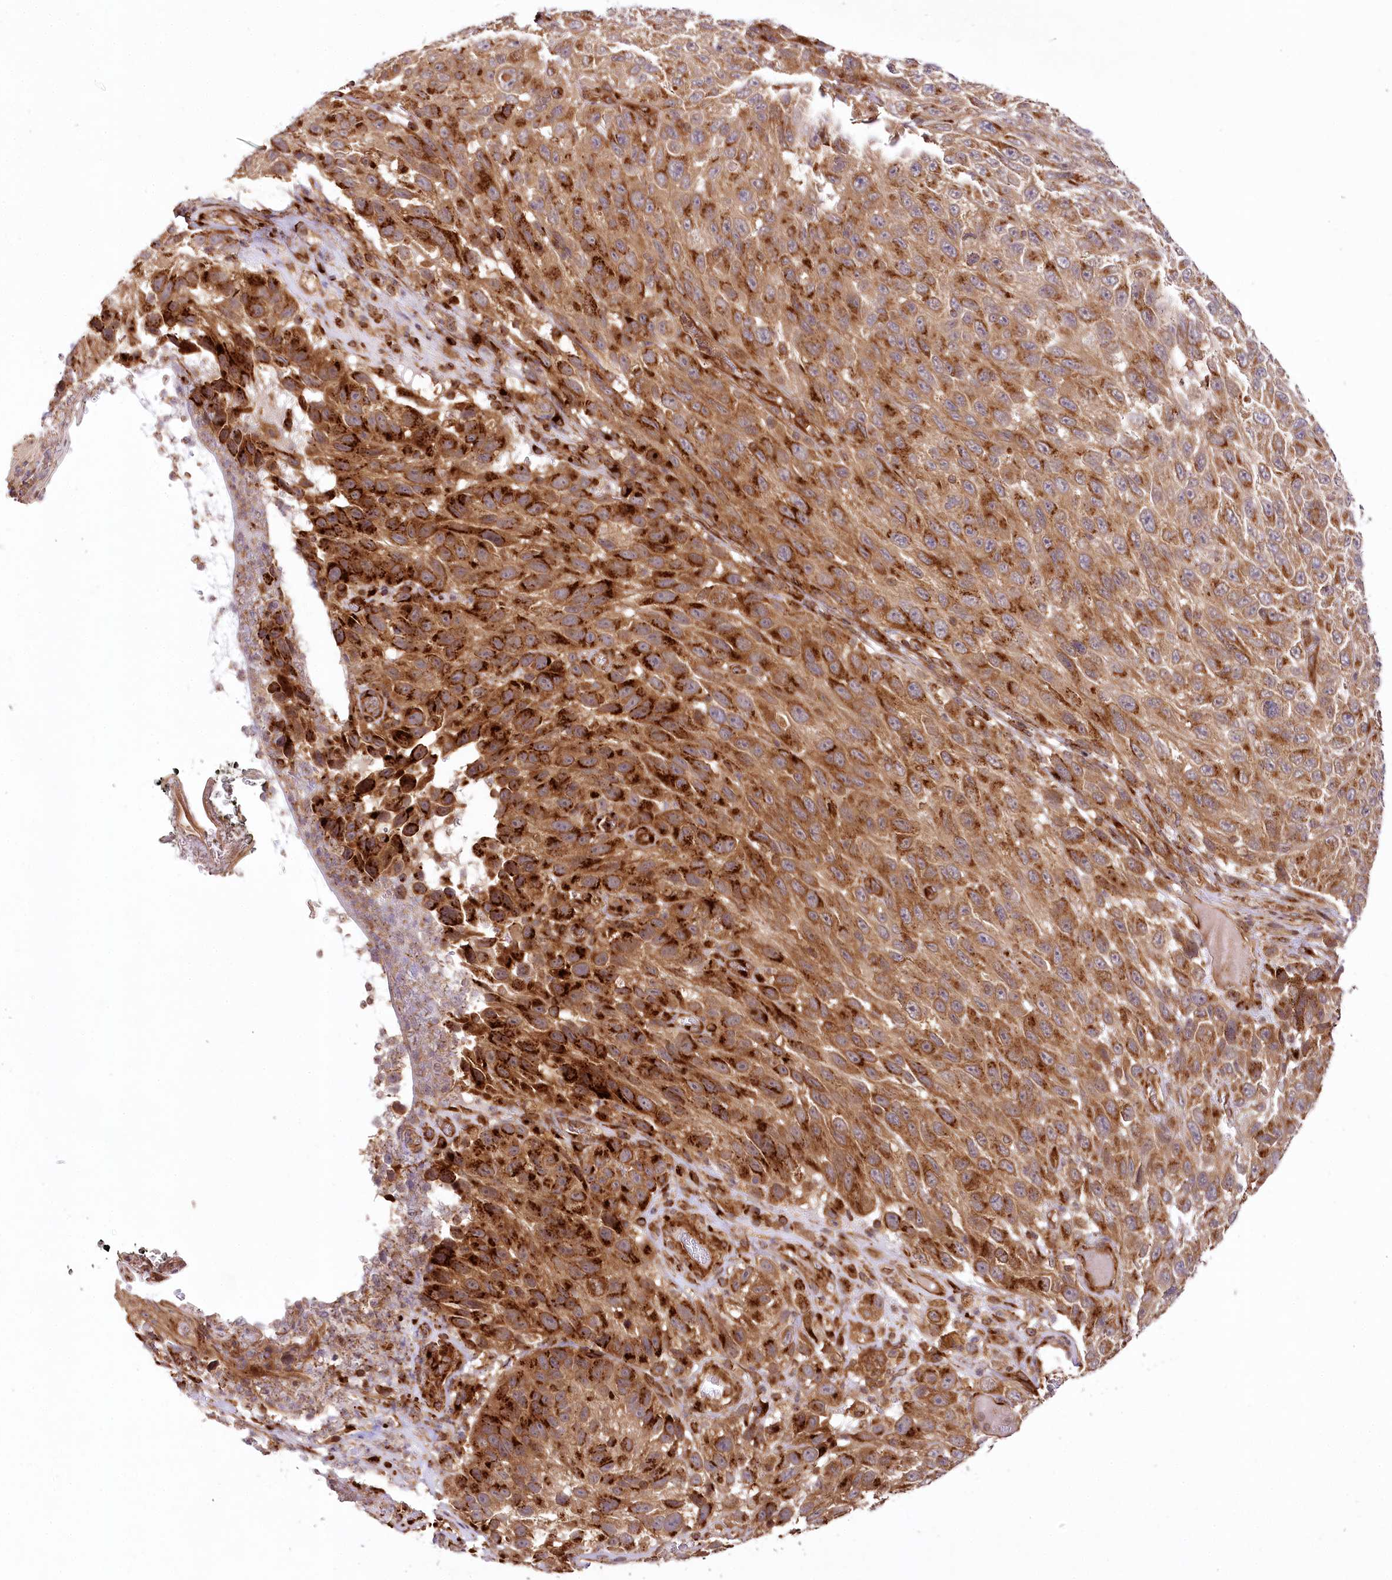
{"staining": {"intensity": "moderate", "quantity": ">75%", "location": "cytoplasmic/membranous"}, "tissue": "melanoma", "cell_type": "Tumor cells", "image_type": "cancer", "snomed": [{"axis": "morphology", "description": "Malignant melanoma, NOS"}, {"axis": "topography", "description": "Skin"}], "caption": "Protein expression analysis of melanoma reveals moderate cytoplasmic/membranous staining in approximately >75% of tumor cells.", "gene": "COPG1", "patient": {"sex": "female", "age": 96}}